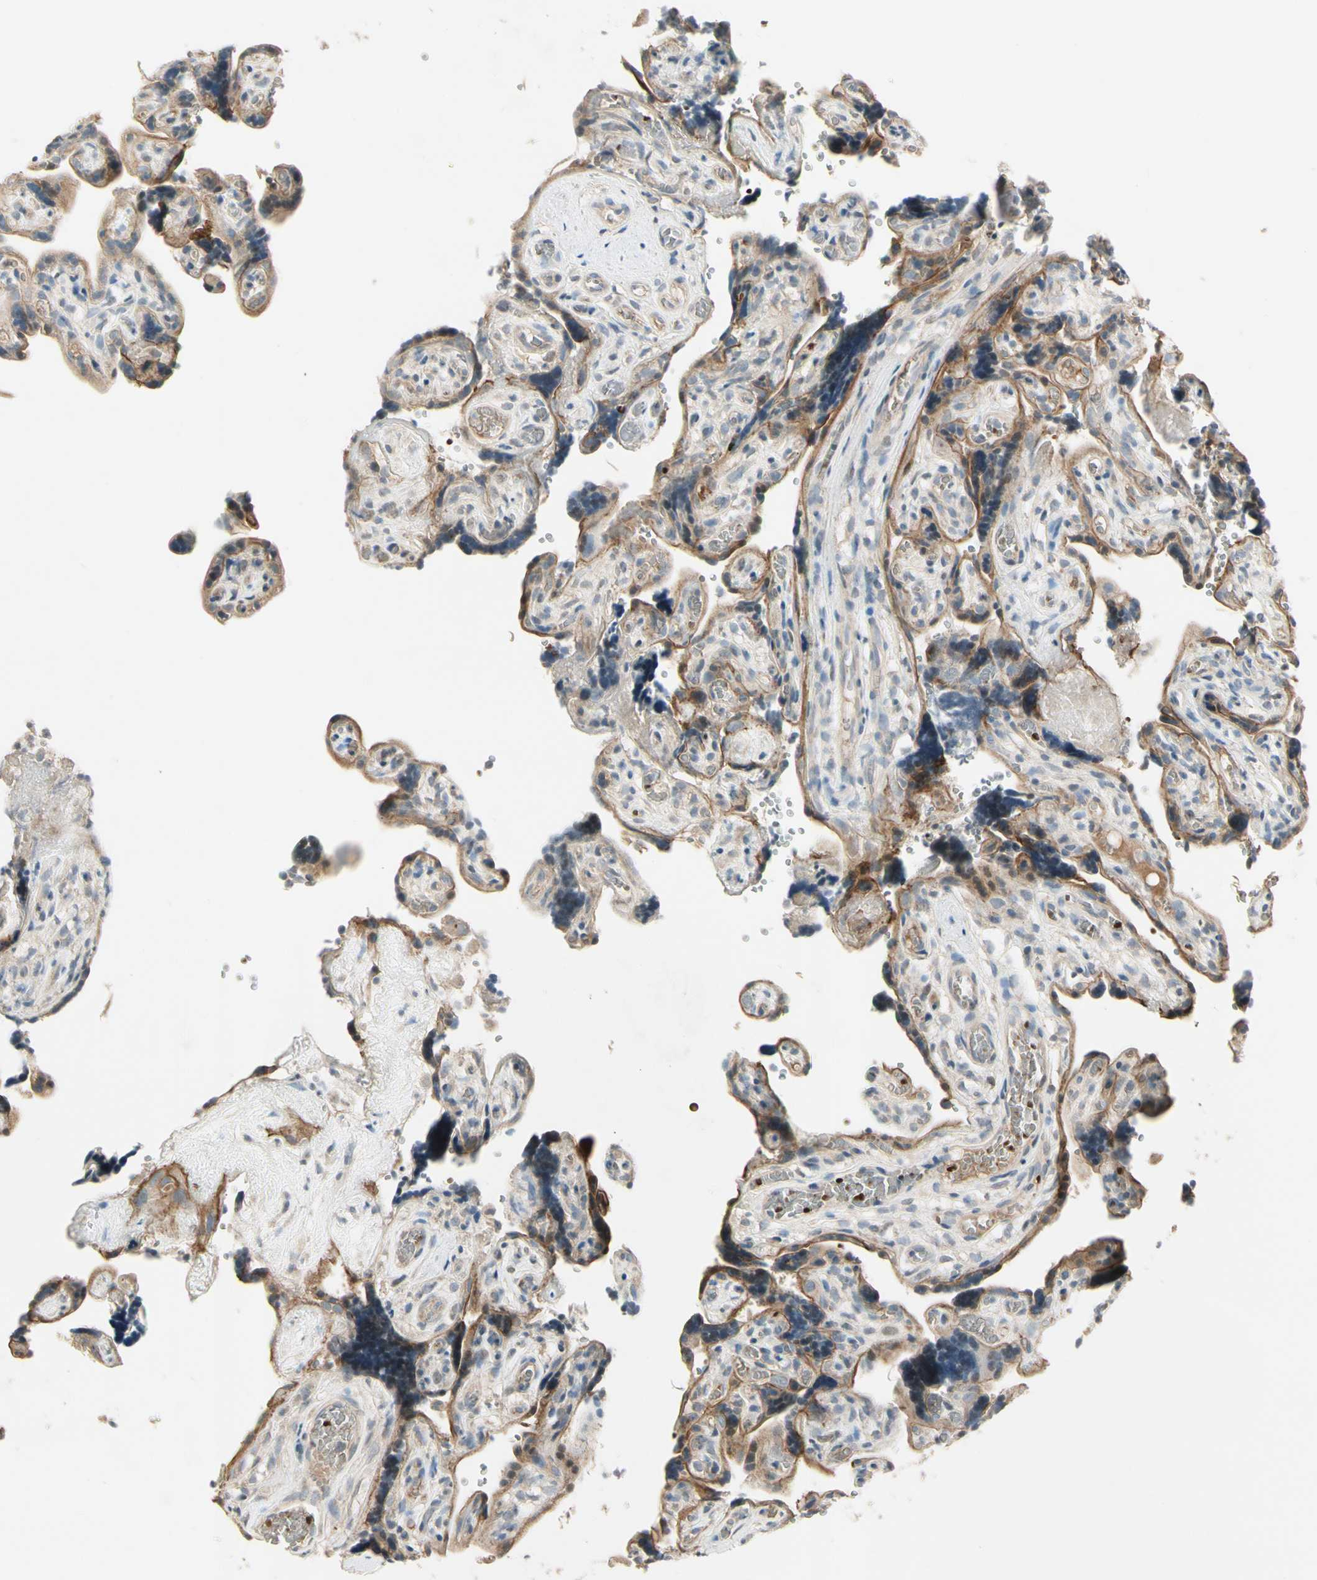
{"staining": {"intensity": "moderate", "quantity": ">75%", "location": "cytoplasmic/membranous"}, "tissue": "placenta", "cell_type": "Trophoblastic cells", "image_type": "normal", "snomed": [{"axis": "morphology", "description": "Normal tissue, NOS"}, {"axis": "topography", "description": "Placenta"}], "caption": "About >75% of trophoblastic cells in normal placenta exhibit moderate cytoplasmic/membranous protein positivity as visualized by brown immunohistochemical staining.", "gene": "PPP3CB", "patient": {"sex": "female", "age": 30}}